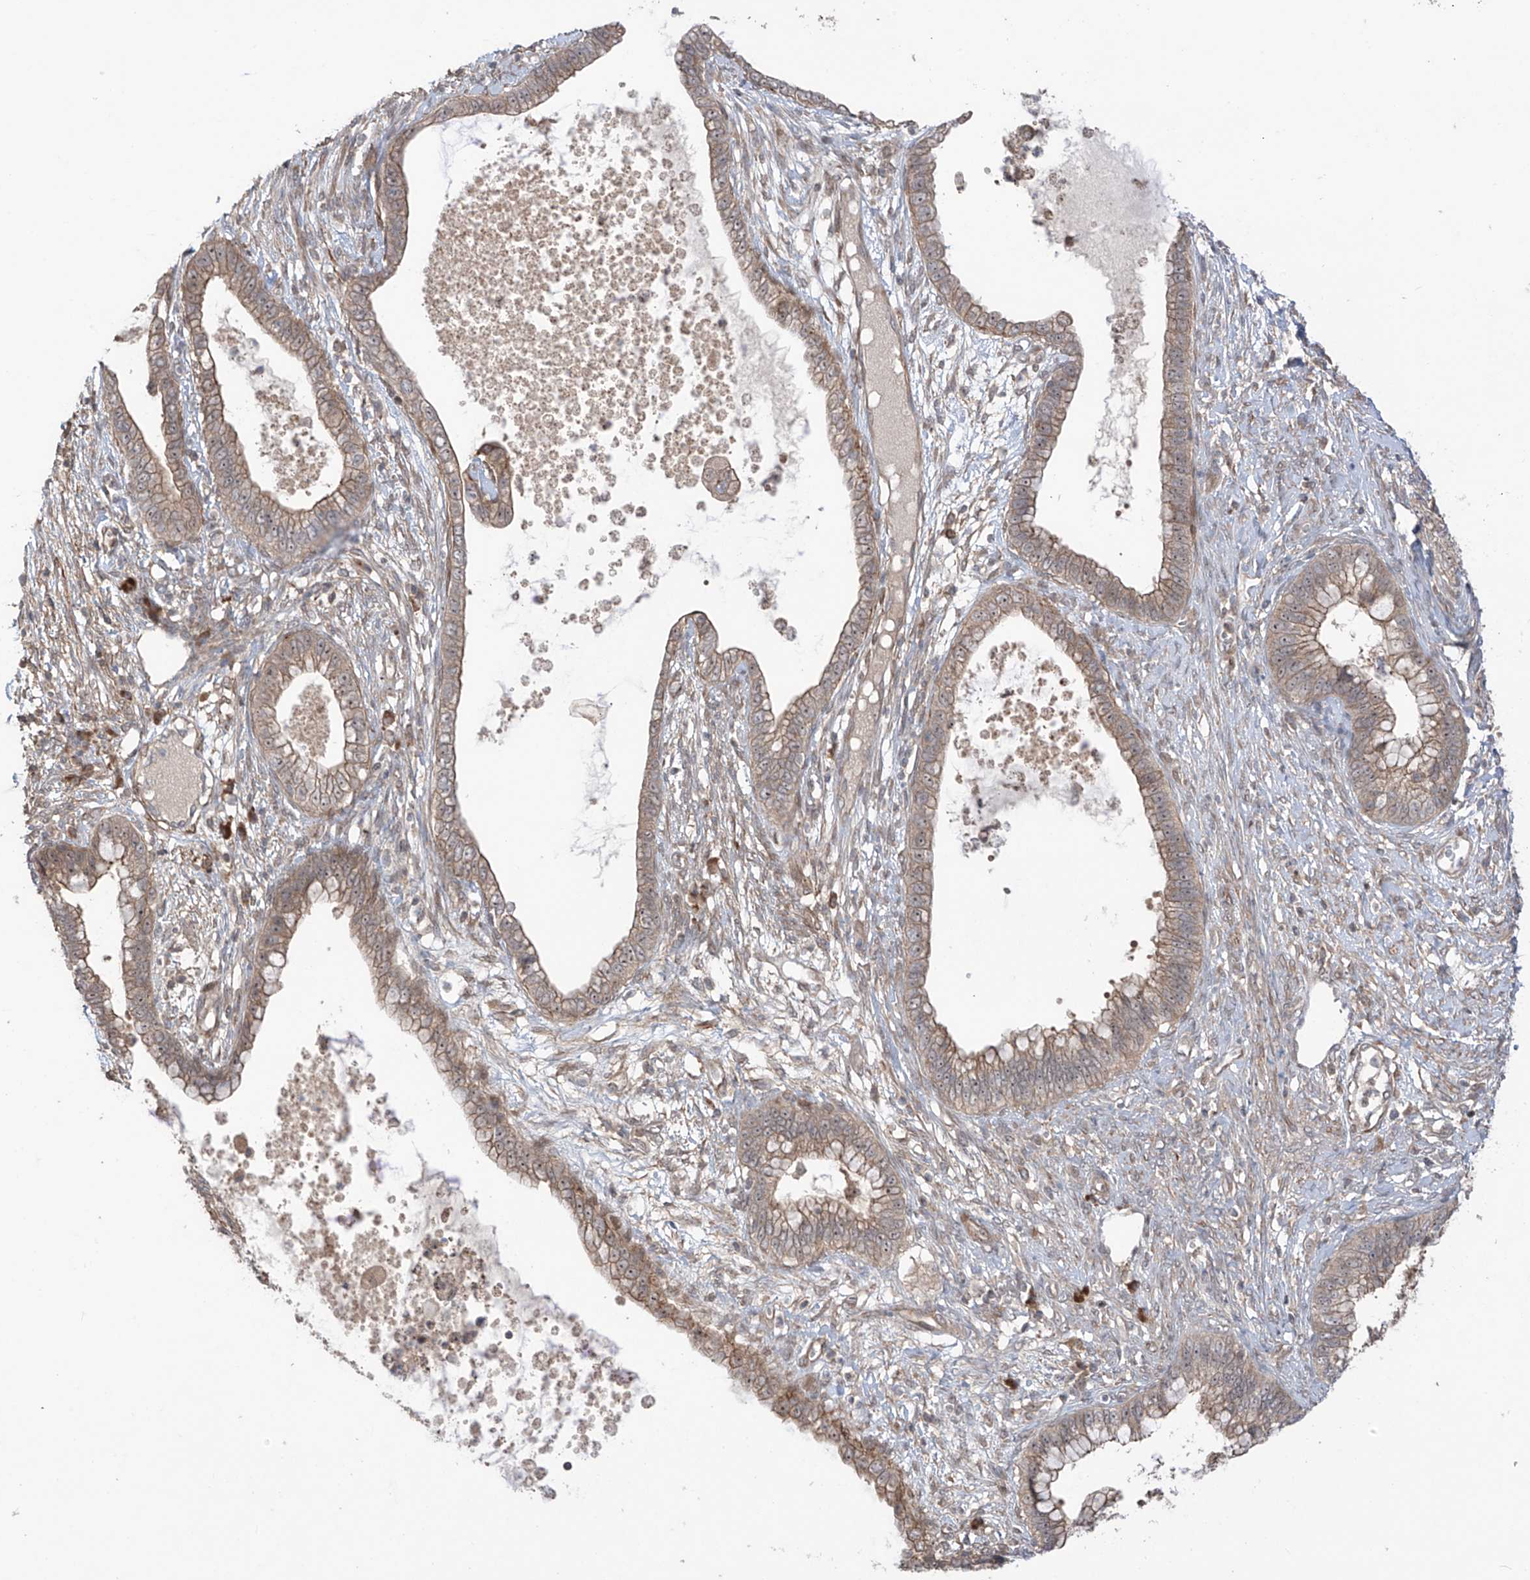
{"staining": {"intensity": "moderate", "quantity": ">75%", "location": "cytoplasmic/membranous"}, "tissue": "cervical cancer", "cell_type": "Tumor cells", "image_type": "cancer", "snomed": [{"axis": "morphology", "description": "Adenocarcinoma, NOS"}, {"axis": "topography", "description": "Cervix"}], "caption": "Cervical cancer (adenocarcinoma) stained for a protein (brown) shows moderate cytoplasmic/membranous positive expression in about >75% of tumor cells.", "gene": "LRRC74A", "patient": {"sex": "female", "age": 44}}